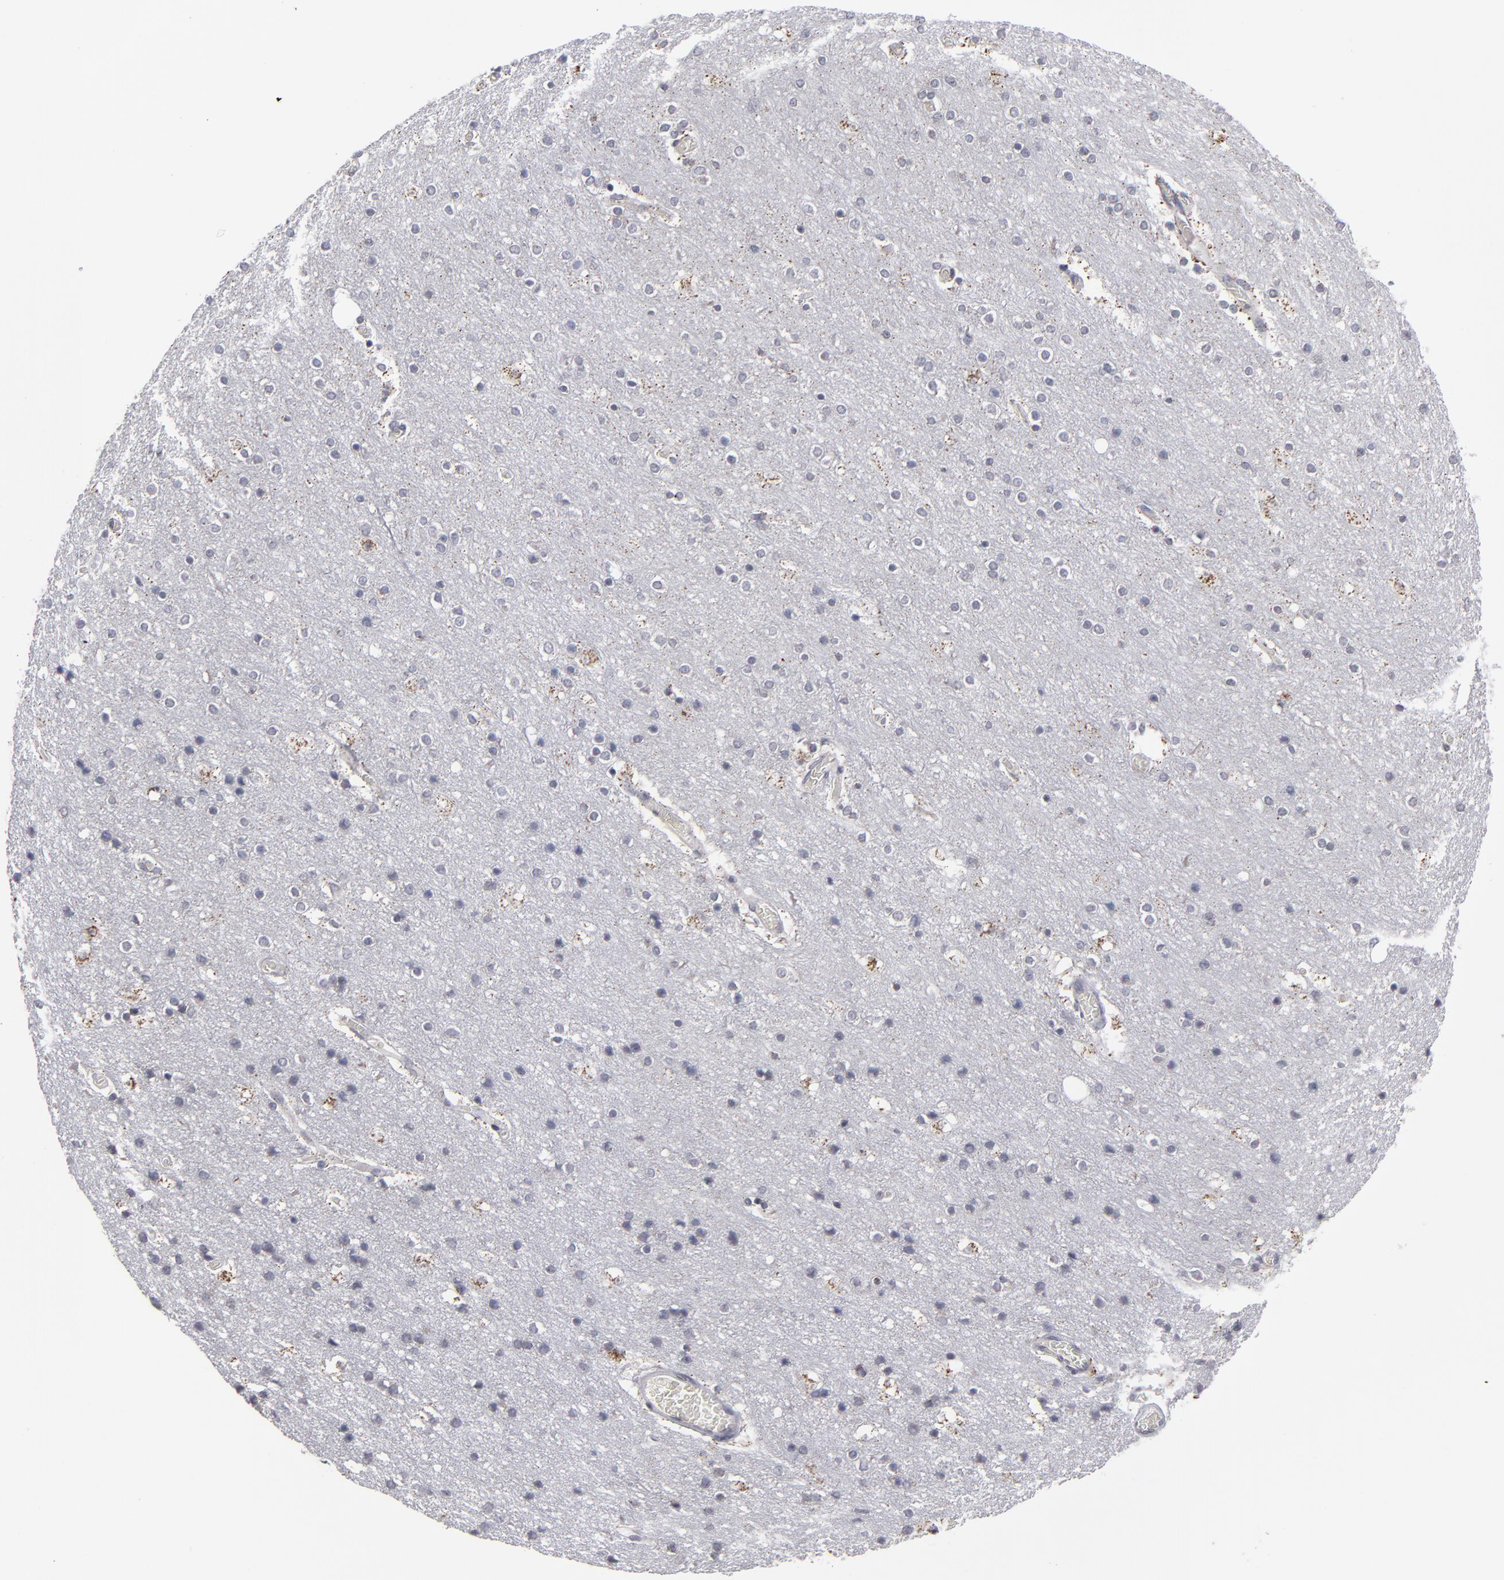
{"staining": {"intensity": "negative", "quantity": "none", "location": "none"}, "tissue": "cerebral cortex", "cell_type": "Endothelial cells", "image_type": "normal", "snomed": [{"axis": "morphology", "description": "Normal tissue, NOS"}, {"axis": "topography", "description": "Cerebral cortex"}], "caption": "This is an immunohistochemistry photomicrograph of normal human cerebral cortex. There is no staining in endothelial cells.", "gene": "ODF2", "patient": {"sex": "female", "age": 54}}